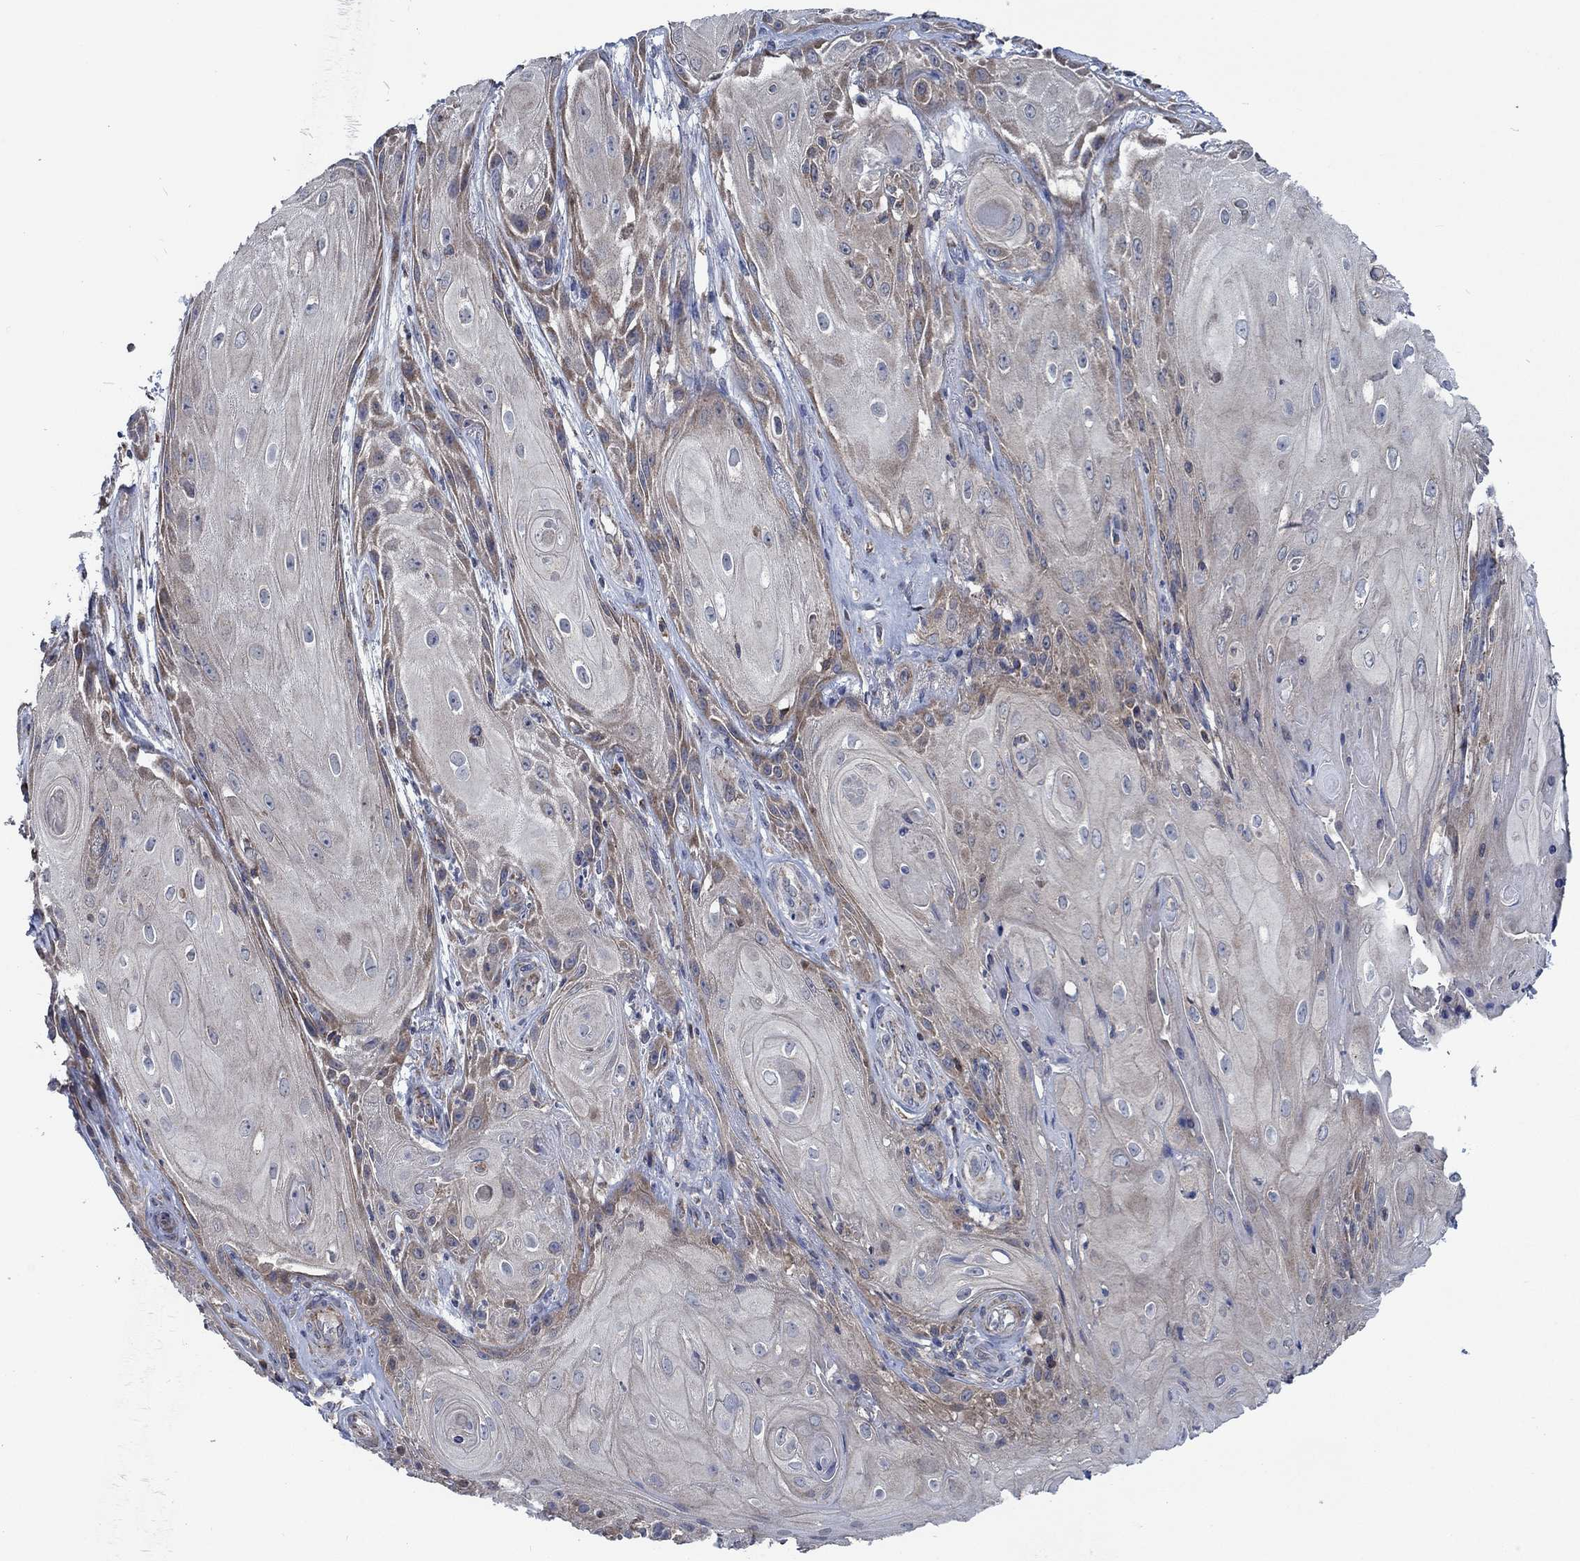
{"staining": {"intensity": "weak", "quantity": "25%-75%", "location": "cytoplasmic/membranous"}, "tissue": "skin cancer", "cell_type": "Tumor cells", "image_type": "cancer", "snomed": [{"axis": "morphology", "description": "Squamous cell carcinoma, NOS"}, {"axis": "topography", "description": "Skin"}], "caption": "Immunohistochemistry (IHC) (DAB (3,3'-diaminobenzidine)) staining of skin cancer exhibits weak cytoplasmic/membranous protein expression in about 25%-75% of tumor cells.", "gene": "STXBP6", "patient": {"sex": "male", "age": 62}}